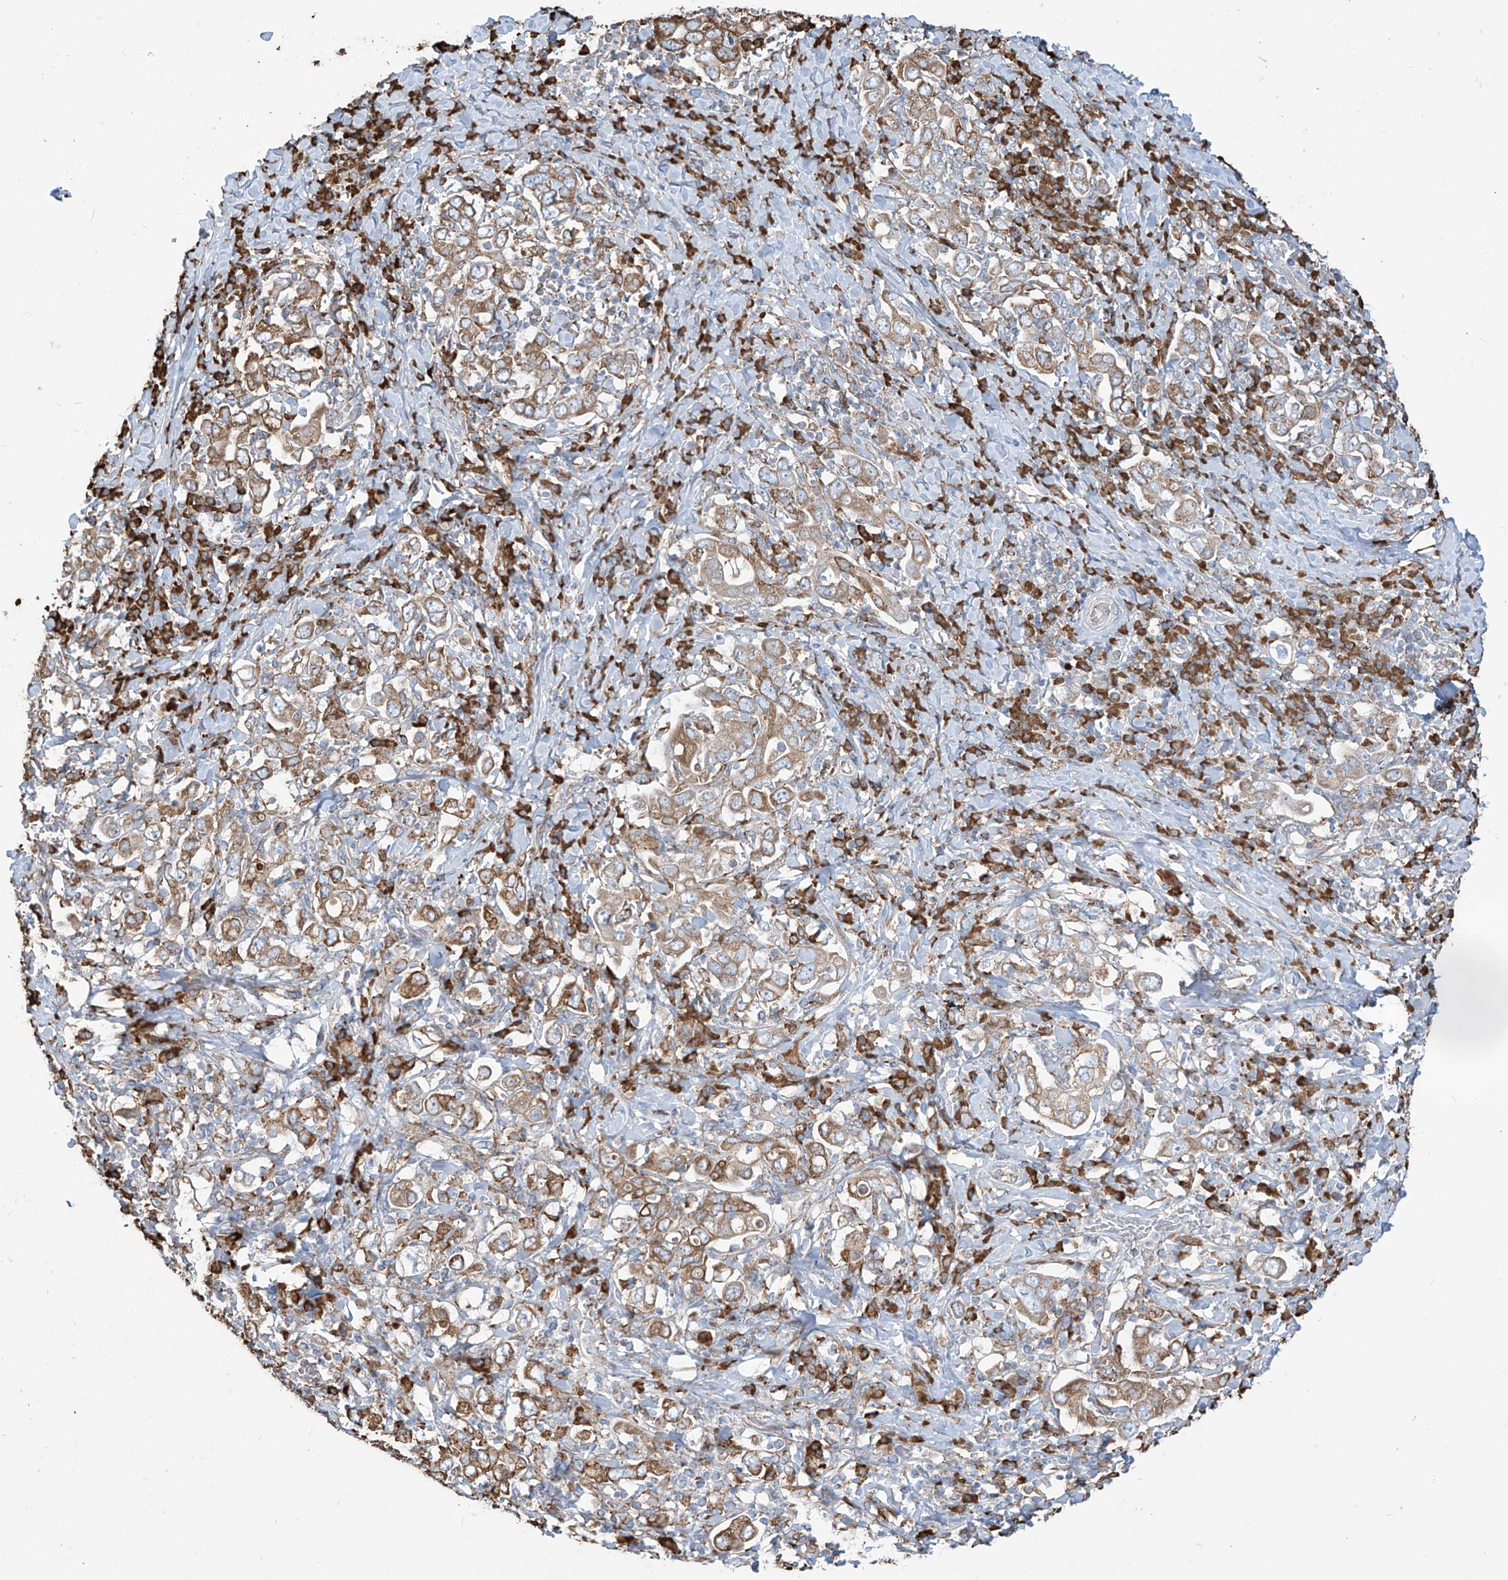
{"staining": {"intensity": "moderate", "quantity": ">75%", "location": "cytoplasmic/membranous"}, "tissue": "stomach cancer", "cell_type": "Tumor cells", "image_type": "cancer", "snomed": [{"axis": "morphology", "description": "Adenocarcinoma, NOS"}, {"axis": "topography", "description": "Stomach, upper"}], "caption": "Immunohistochemical staining of human adenocarcinoma (stomach) displays medium levels of moderate cytoplasmic/membranous staining in approximately >75% of tumor cells.", "gene": "PDIA6", "patient": {"sex": "male", "age": 62}}